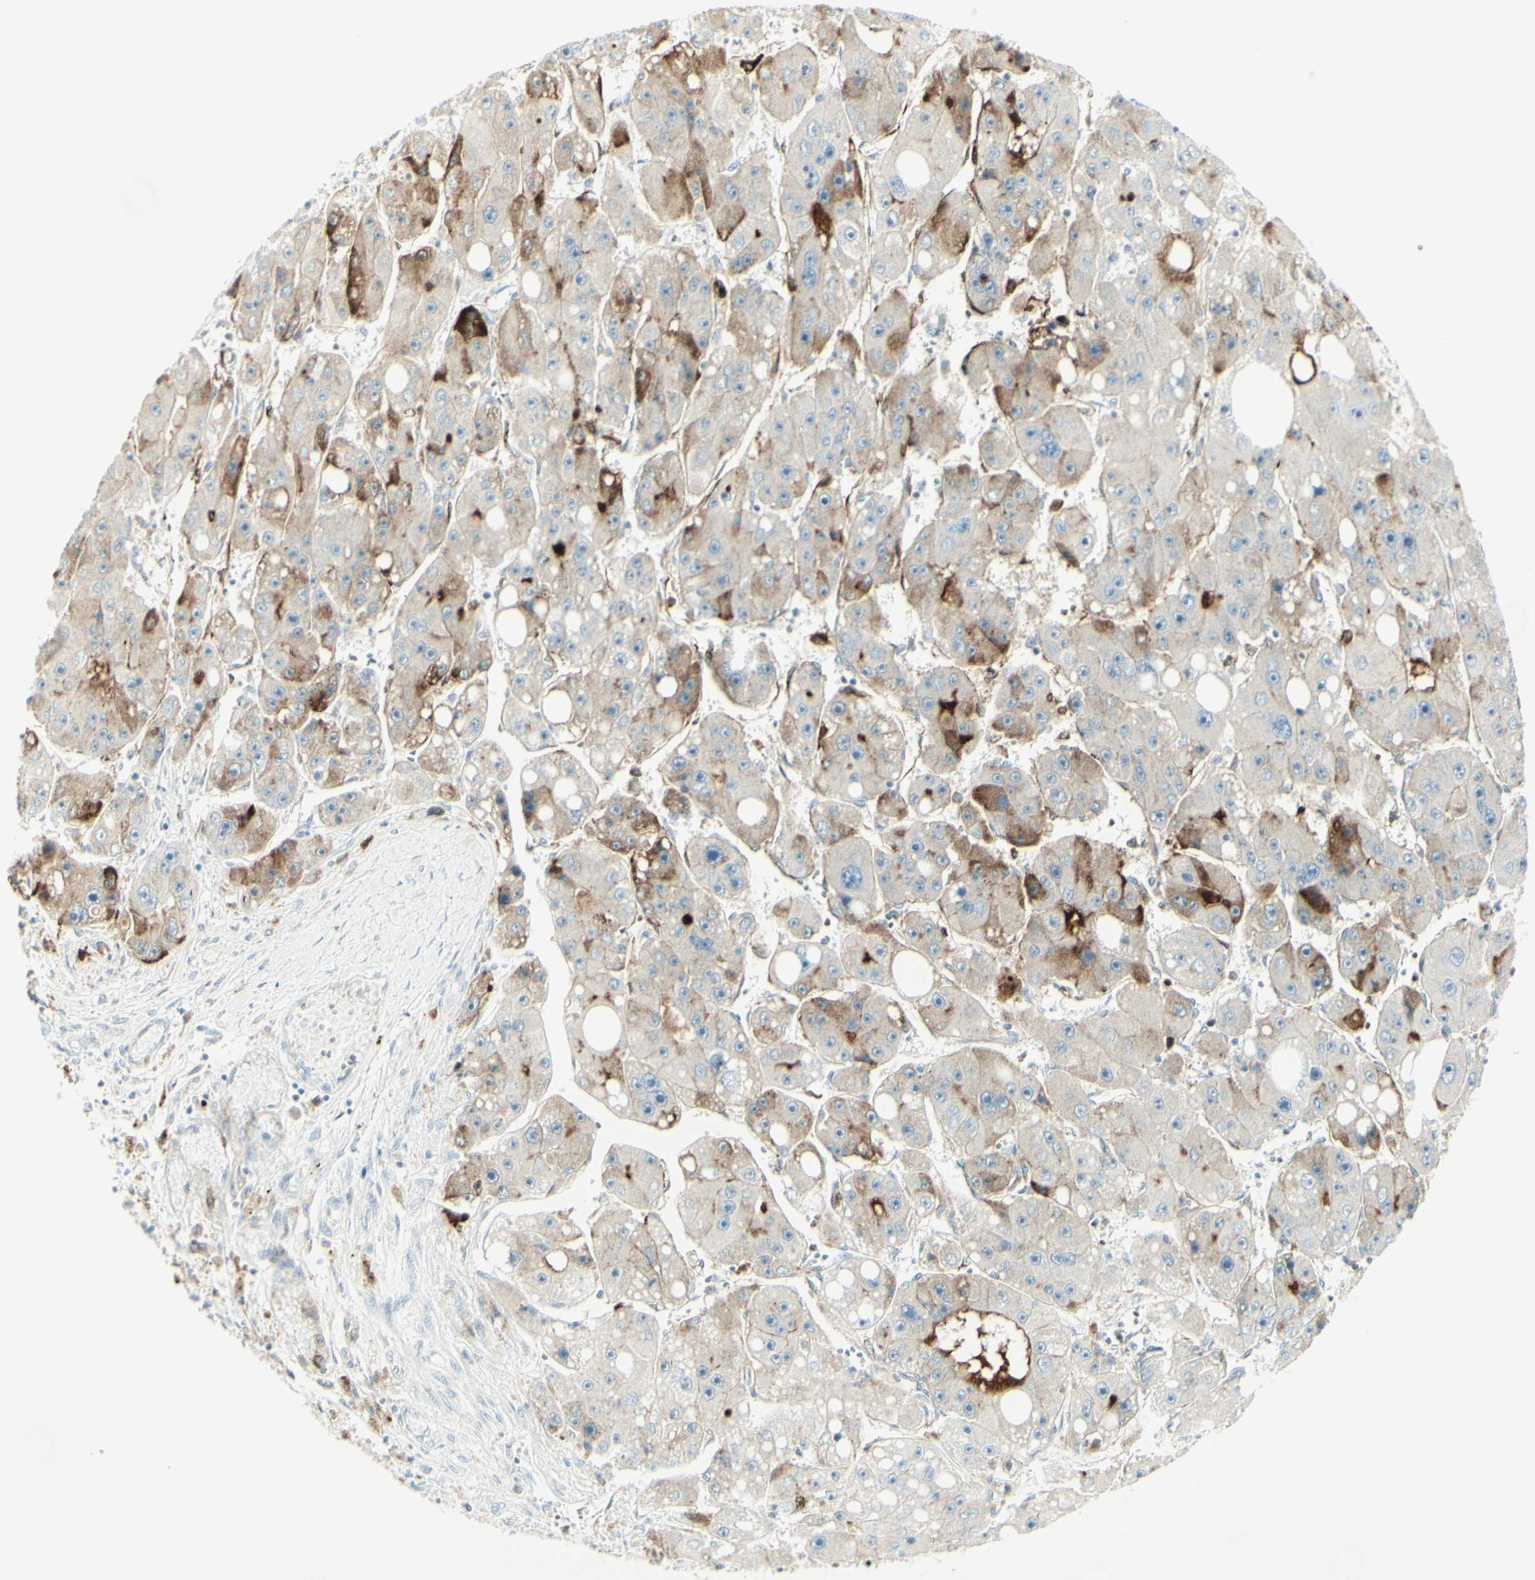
{"staining": {"intensity": "strong", "quantity": "25%-75%", "location": "cytoplasmic/membranous"}, "tissue": "liver cancer", "cell_type": "Tumor cells", "image_type": "cancer", "snomed": [{"axis": "morphology", "description": "Carcinoma, Hepatocellular, NOS"}, {"axis": "topography", "description": "Liver"}], "caption": "Strong cytoplasmic/membranous protein positivity is seen in approximately 25%-75% of tumor cells in liver cancer (hepatocellular carcinoma).", "gene": "MDK", "patient": {"sex": "female", "age": 61}}